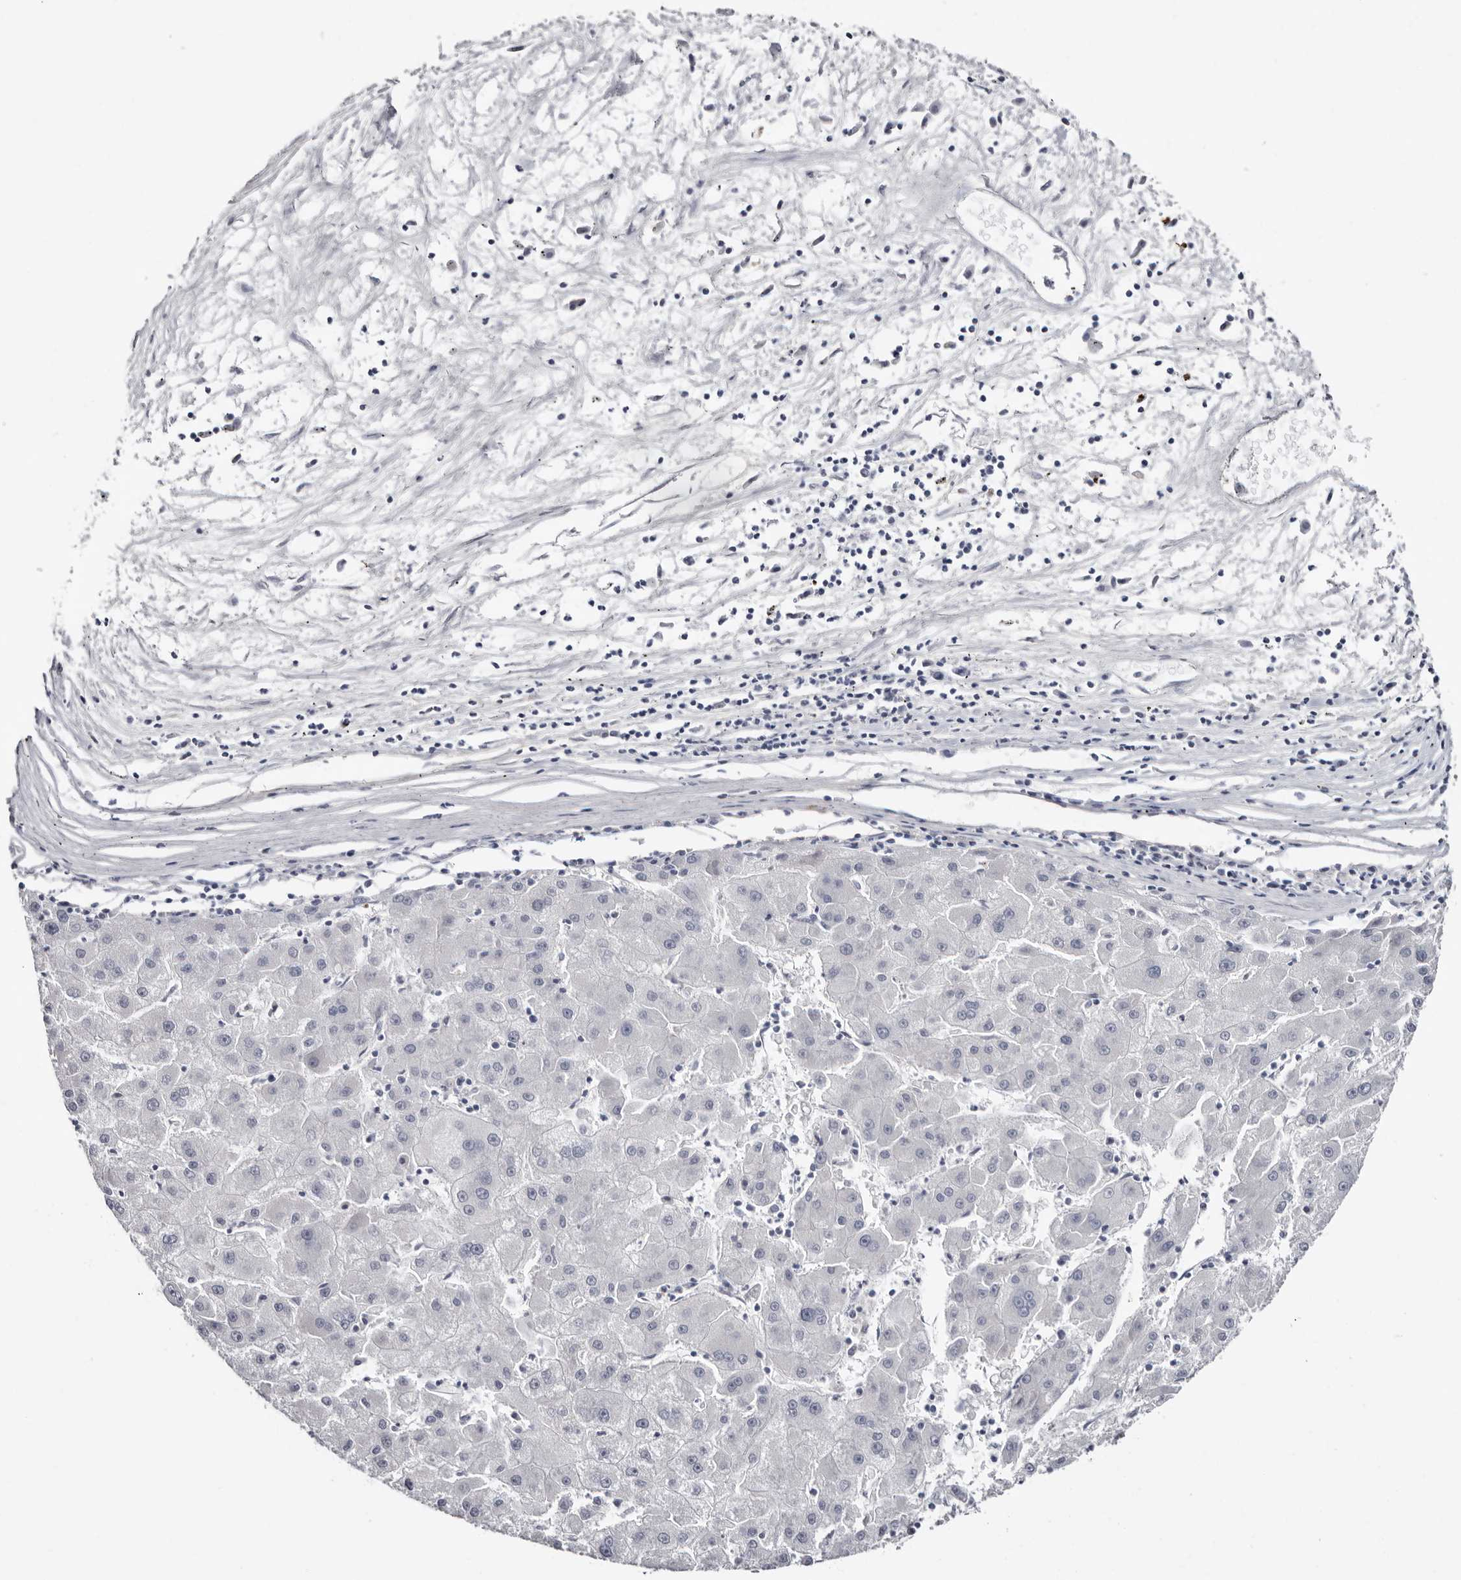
{"staining": {"intensity": "negative", "quantity": "none", "location": "none"}, "tissue": "liver cancer", "cell_type": "Tumor cells", "image_type": "cancer", "snomed": [{"axis": "morphology", "description": "Carcinoma, Hepatocellular, NOS"}, {"axis": "topography", "description": "Liver"}], "caption": "IHC photomicrograph of neoplastic tissue: liver hepatocellular carcinoma stained with DAB (3,3'-diaminobenzidine) reveals no significant protein staining in tumor cells. Brightfield microscopy of immunohistochemistry (IHC) stained with DAB (brown) and hematoxylin (blue), captured at high magnification.", "gene": "PKDCC", "patient": {"sex": "male", "age": 72}}